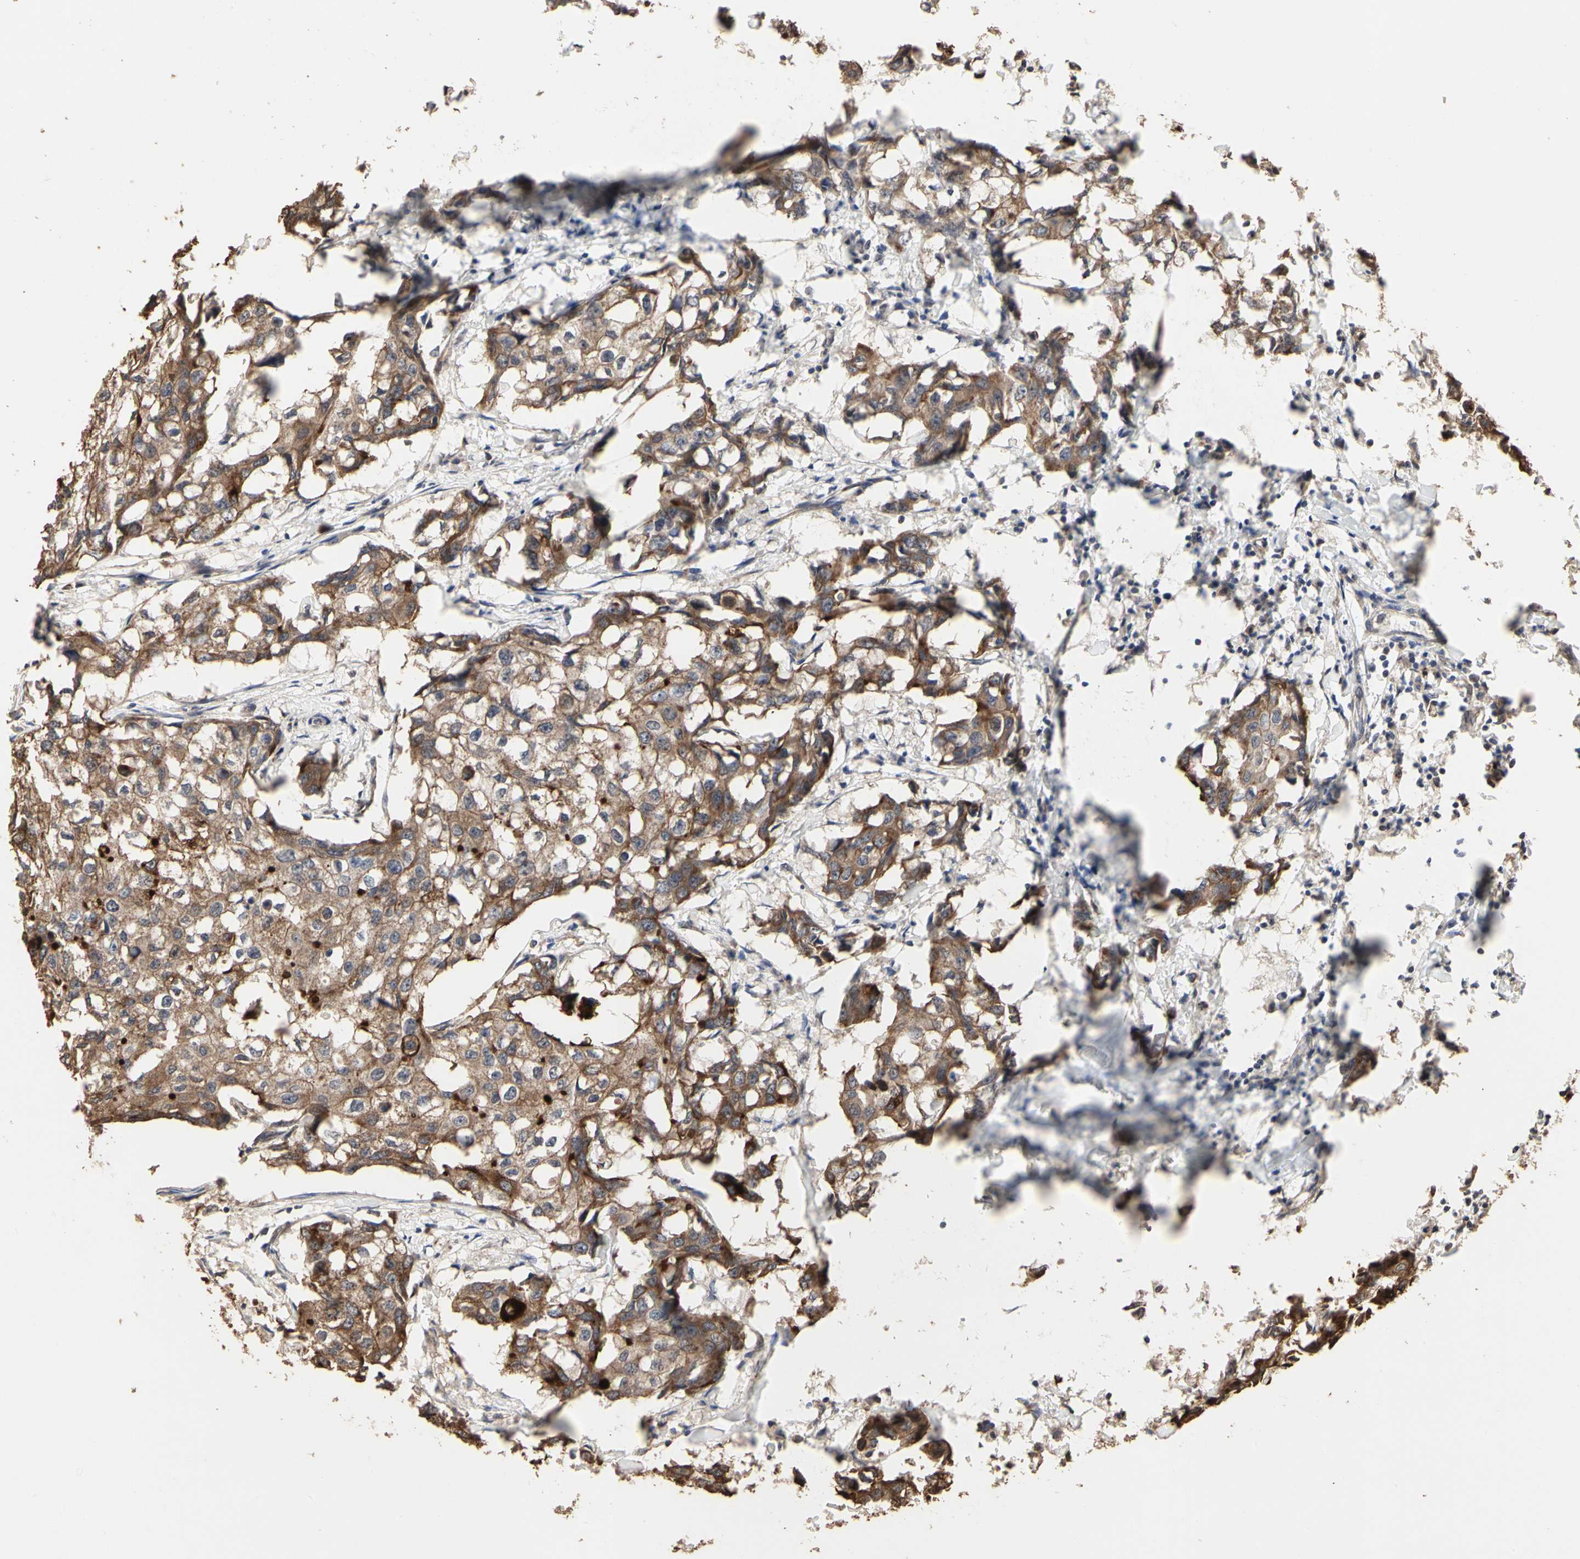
{"staining": {"intensity": "moderate", "quantity": ">75%", "location": "cytoplasmic/membranous"}, "tissue": "breast cancer", "cell_type": "Tumor cells", "image_type": "cancer", "snomed": [{"axis": "morphology", "description": "Duct carcinoma"}, {"axis": "topography", "description": "Breast"}], "caption": "This photomicrograph demonstrates breast infiltrating ductal carcinoma stained with IHC to label a protein in brown. The cytoplasmic/membranous of tumor cells show moderate positivity for the protein. Nuclei are counter-stained blue.", "gene": "TAOK1", "patient": {"sex": "female", "age": 27}}